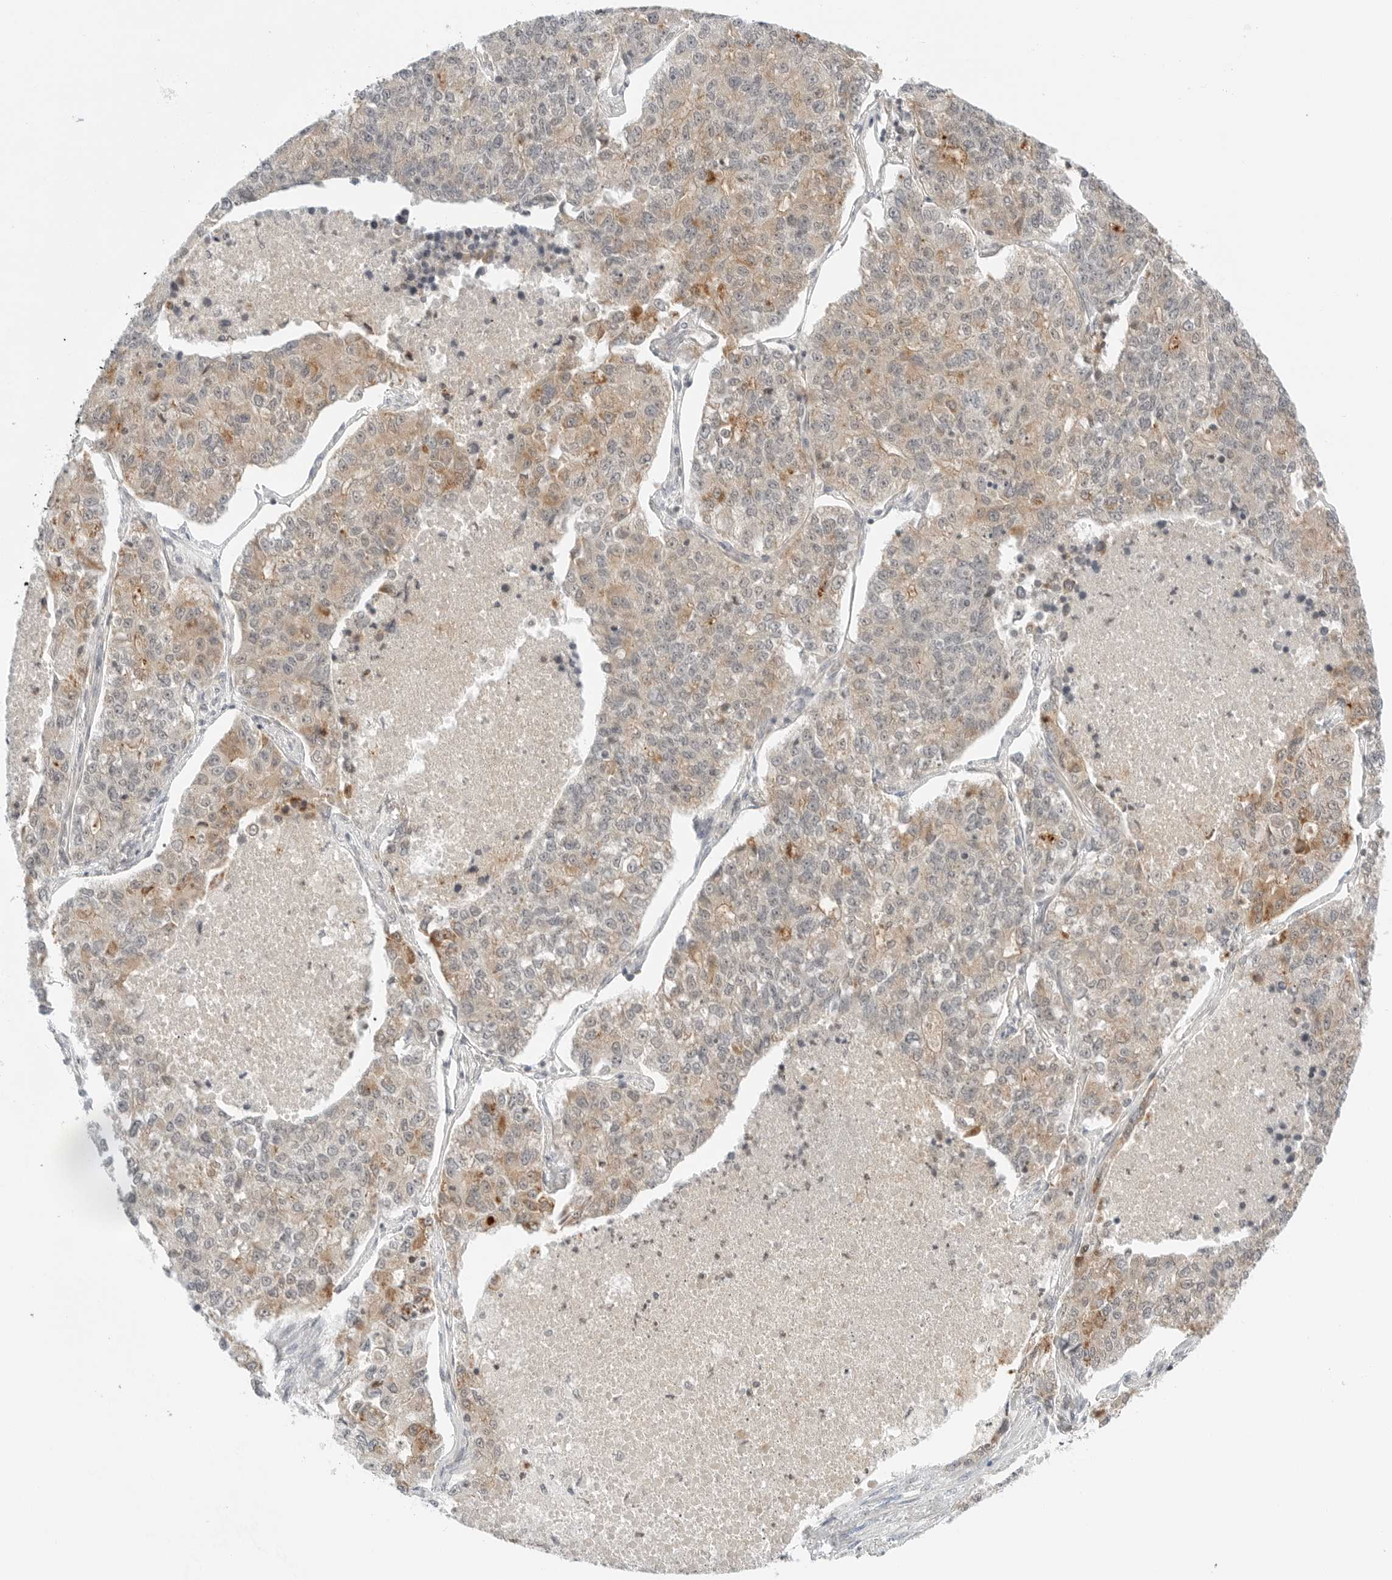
{"staining": {"intensity": "moderate", "quantity": "<25%", "location": "cytoplasmic/membranous"}, "tissue": "lung cancer", "cell_type": "Tumor cells", "image_type": "cancer", "snomed": [{"axis": "morphology", "description": "Adenocarcinoma, NOS"}, {"axis": "topography", "description": "Lung"}], "caption": "Approximately <25% of tumor cells in lung adenocarcinoma show moderate cytoplasmic/membranous protein expression as visualized by brown immunohistochemical staining.", "gene": "IQCC", "patient": {"sex": "male", "age": 49}}